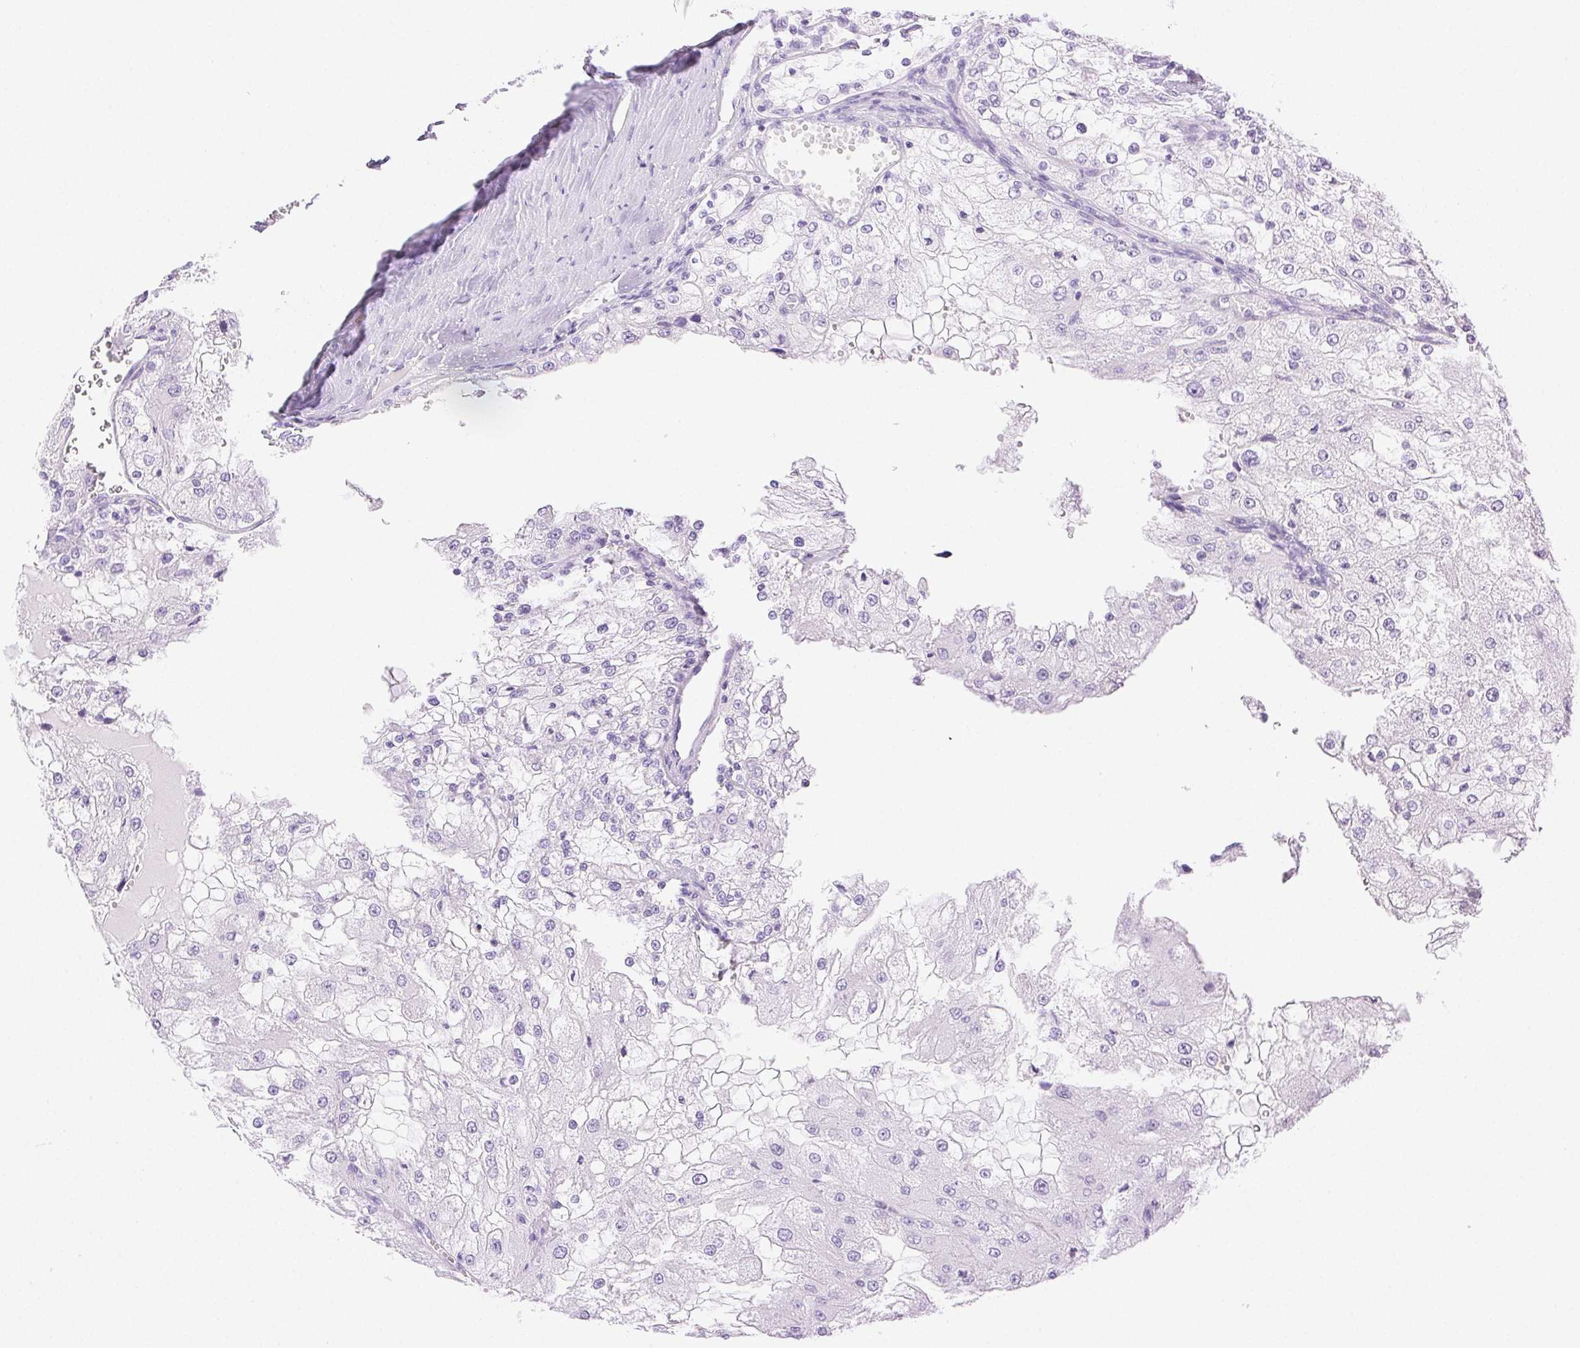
{"staining": {"intensity": "negative", "quantity": "none", "location": "none"}, "tissue": "renal cancer", "cell_type": "Tumor cells", "image_type": "cancer", "snomed": [{"axis": "morphology", "description": "Adenocarcinoma, NOS"}, {"axis": "topography", "description": "Kidney"}], "caption": "Micrograph shows no significant protein positivity in tumor cells of renal cancer (adenocarcinoma).", "gene": "SPACA4", "patient": {"sex": "female", "age": 74}}